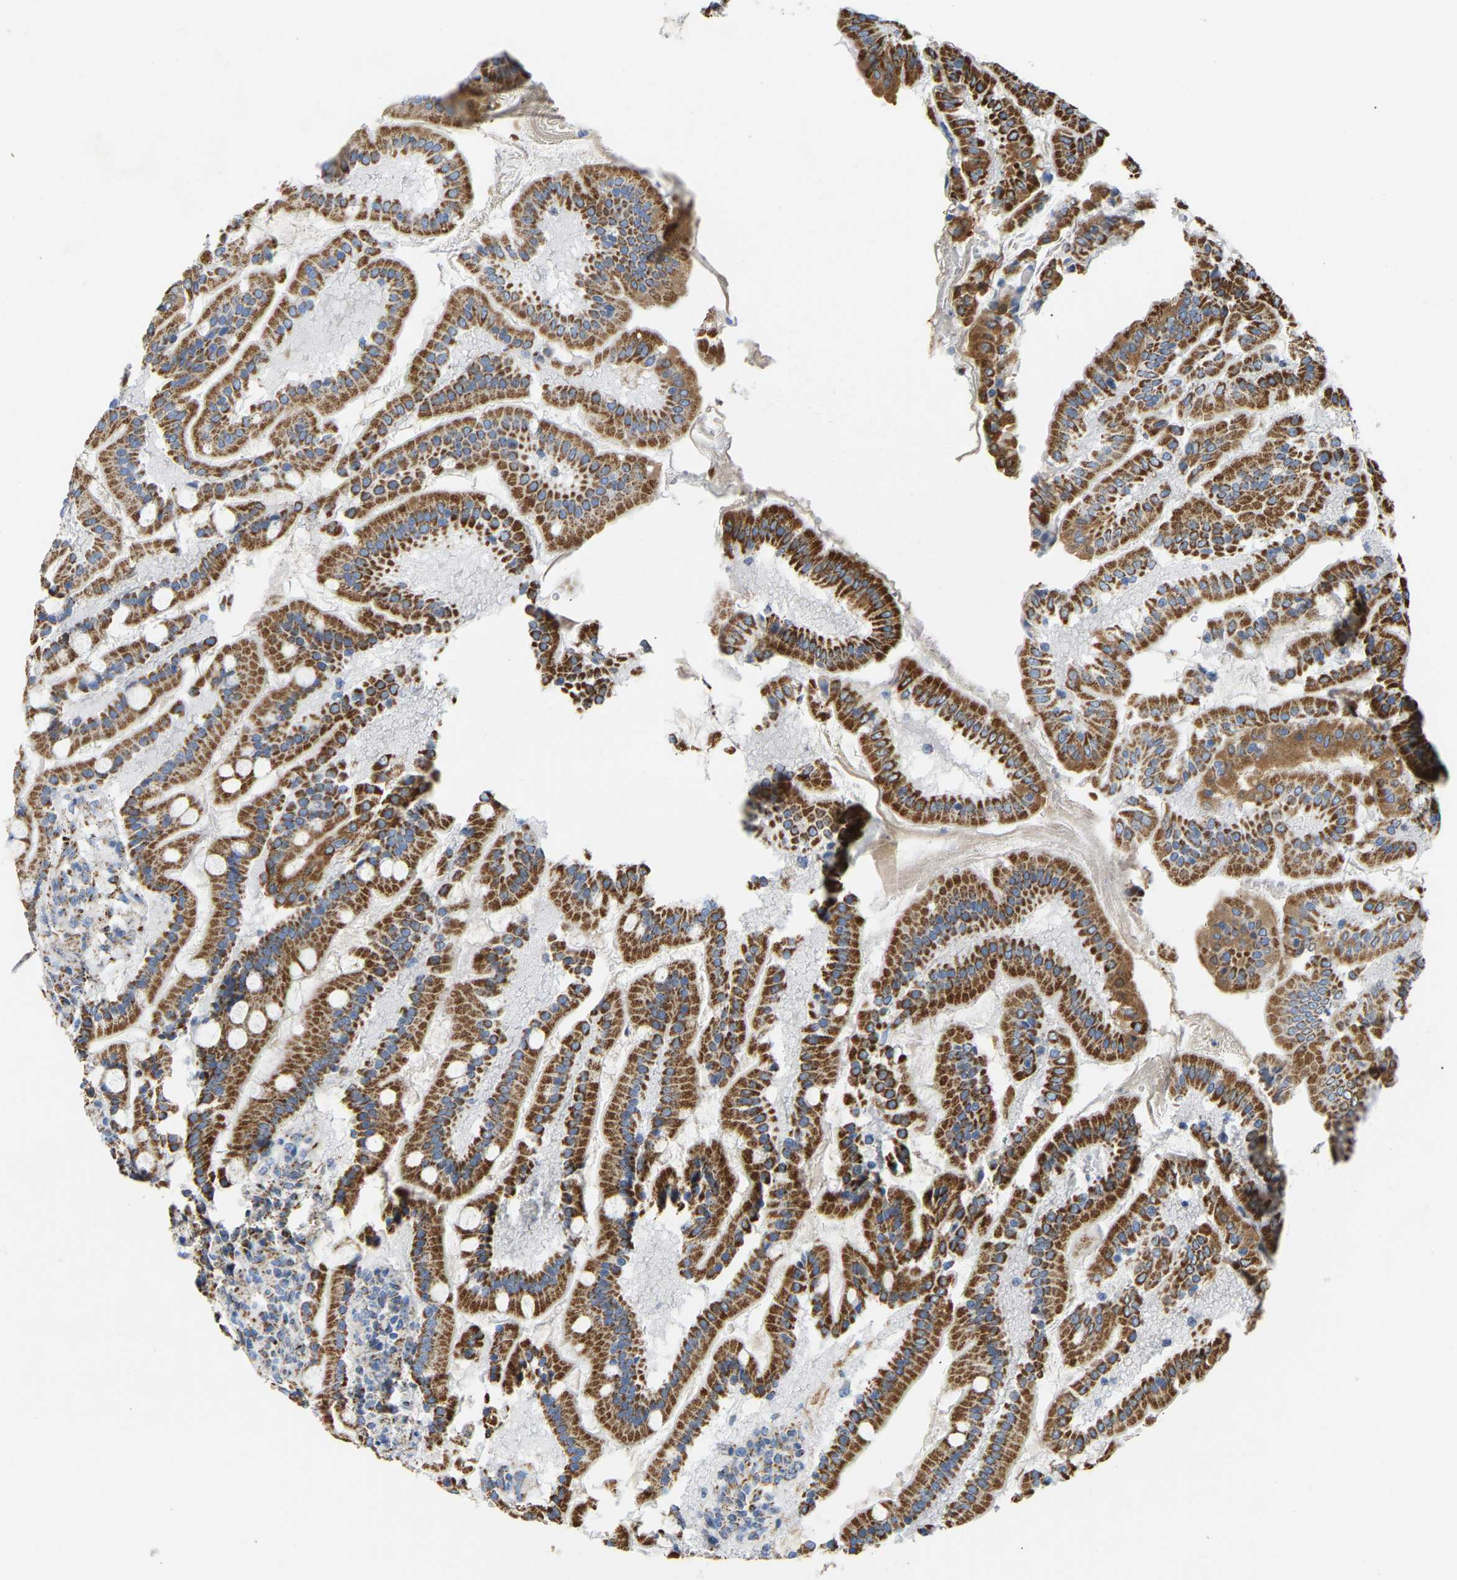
{"staining": {"intensity": "strong", "quantity": ">75%", "location": "cytoplasmic/membranous"}, "tissue": "duodenum", "cell_type": "Glandular cells", "image_type": "normal", "snomed": [{"axis": "morphology", "description": "Normal tissue, NOS"}, {"axis": "topography", "description": "Duodenum"}], "caption": "DAB immunohistochemical staining of benign duodenum shows strong cytoplasmic/membranous protein positivity in approximately >75% of glandular cells.", "gene": "HIBADH", "patient": {"sex": "male", "age": 50}}